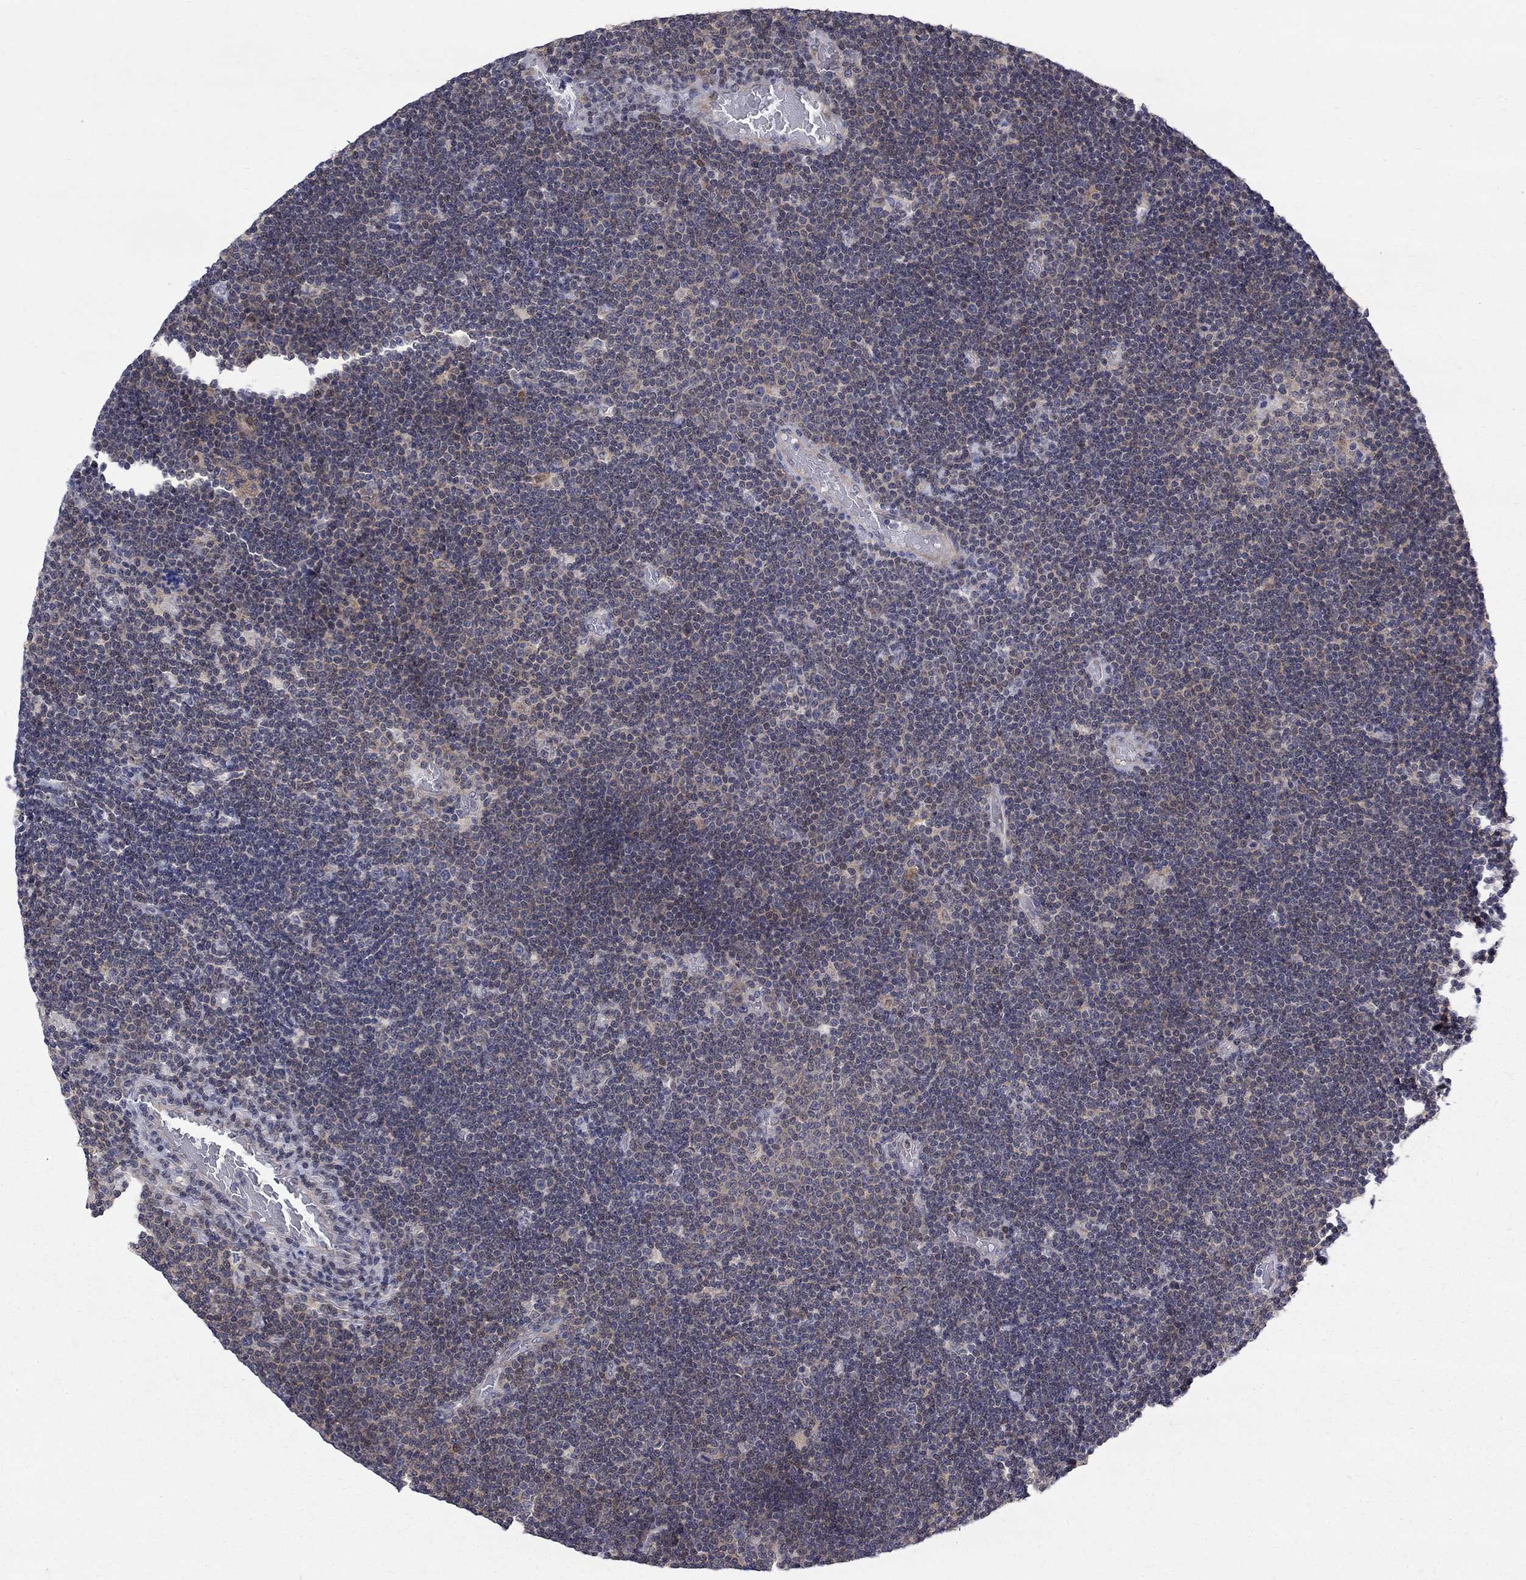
{"staining": {"intensity": "moderate", "quantity": "<25%", "location": "cytoplasmic/membranous"}, "tissue": "lymphoma", "cell_type": "Tumor cells", "image_type": "cancer", "snomed": [{"axis": "morphology", "description": "Malignant lymphoma, non-Hodgkin's type, Low grade"}, {"axis": "topography", "description": "Brain"}], "caption": "Immunohistochemical staining of human lymphoma exhibits moderate cytoplasmic/membranous protein expression in about <25% of tumor cells.", "gene": "HKDC1", "patient": {"sex": "female", "age": 66}}